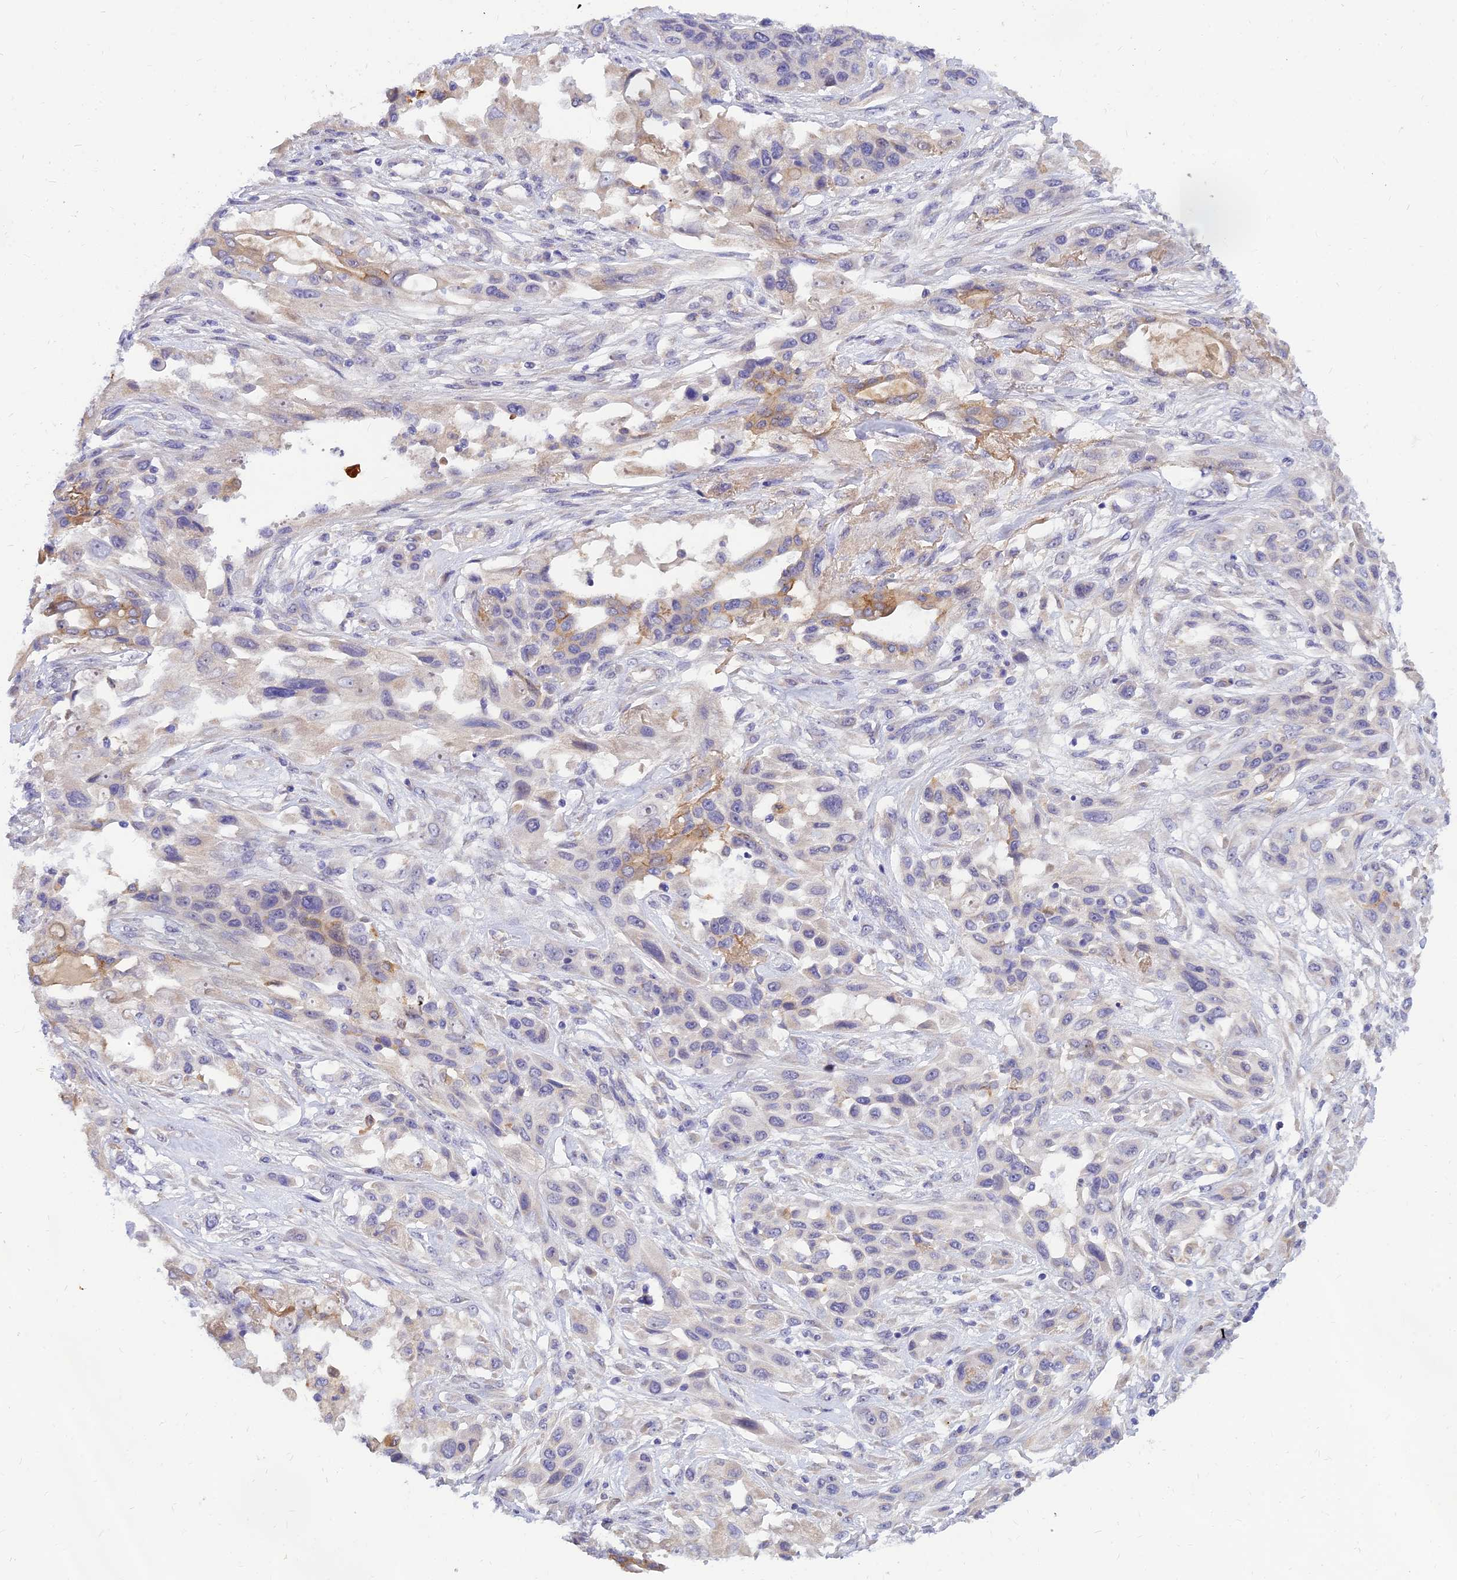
{"staining": {"intensity": "weak", "quantity": "<25%", "location": "cytoplasmic/membranous"}, "tissue": "lung cancer", "cell_type": "Tumor cells", "image_type": "cancer", "snomed": [{"axis": "morphology", "description": "Squamous cell carcinoma, NOS"}, {"axis": "topography", "description": "Lung"}], "caption": "DAB immunohistochemical staining of lung cancer displays no significant expression in tumor cells. The staining is performed using DAB brown chromogen with nuclei counter-stained in using hematoxylin.", "gene": "ANKS4B", "patient": {"sex": "female", "age": 70}}